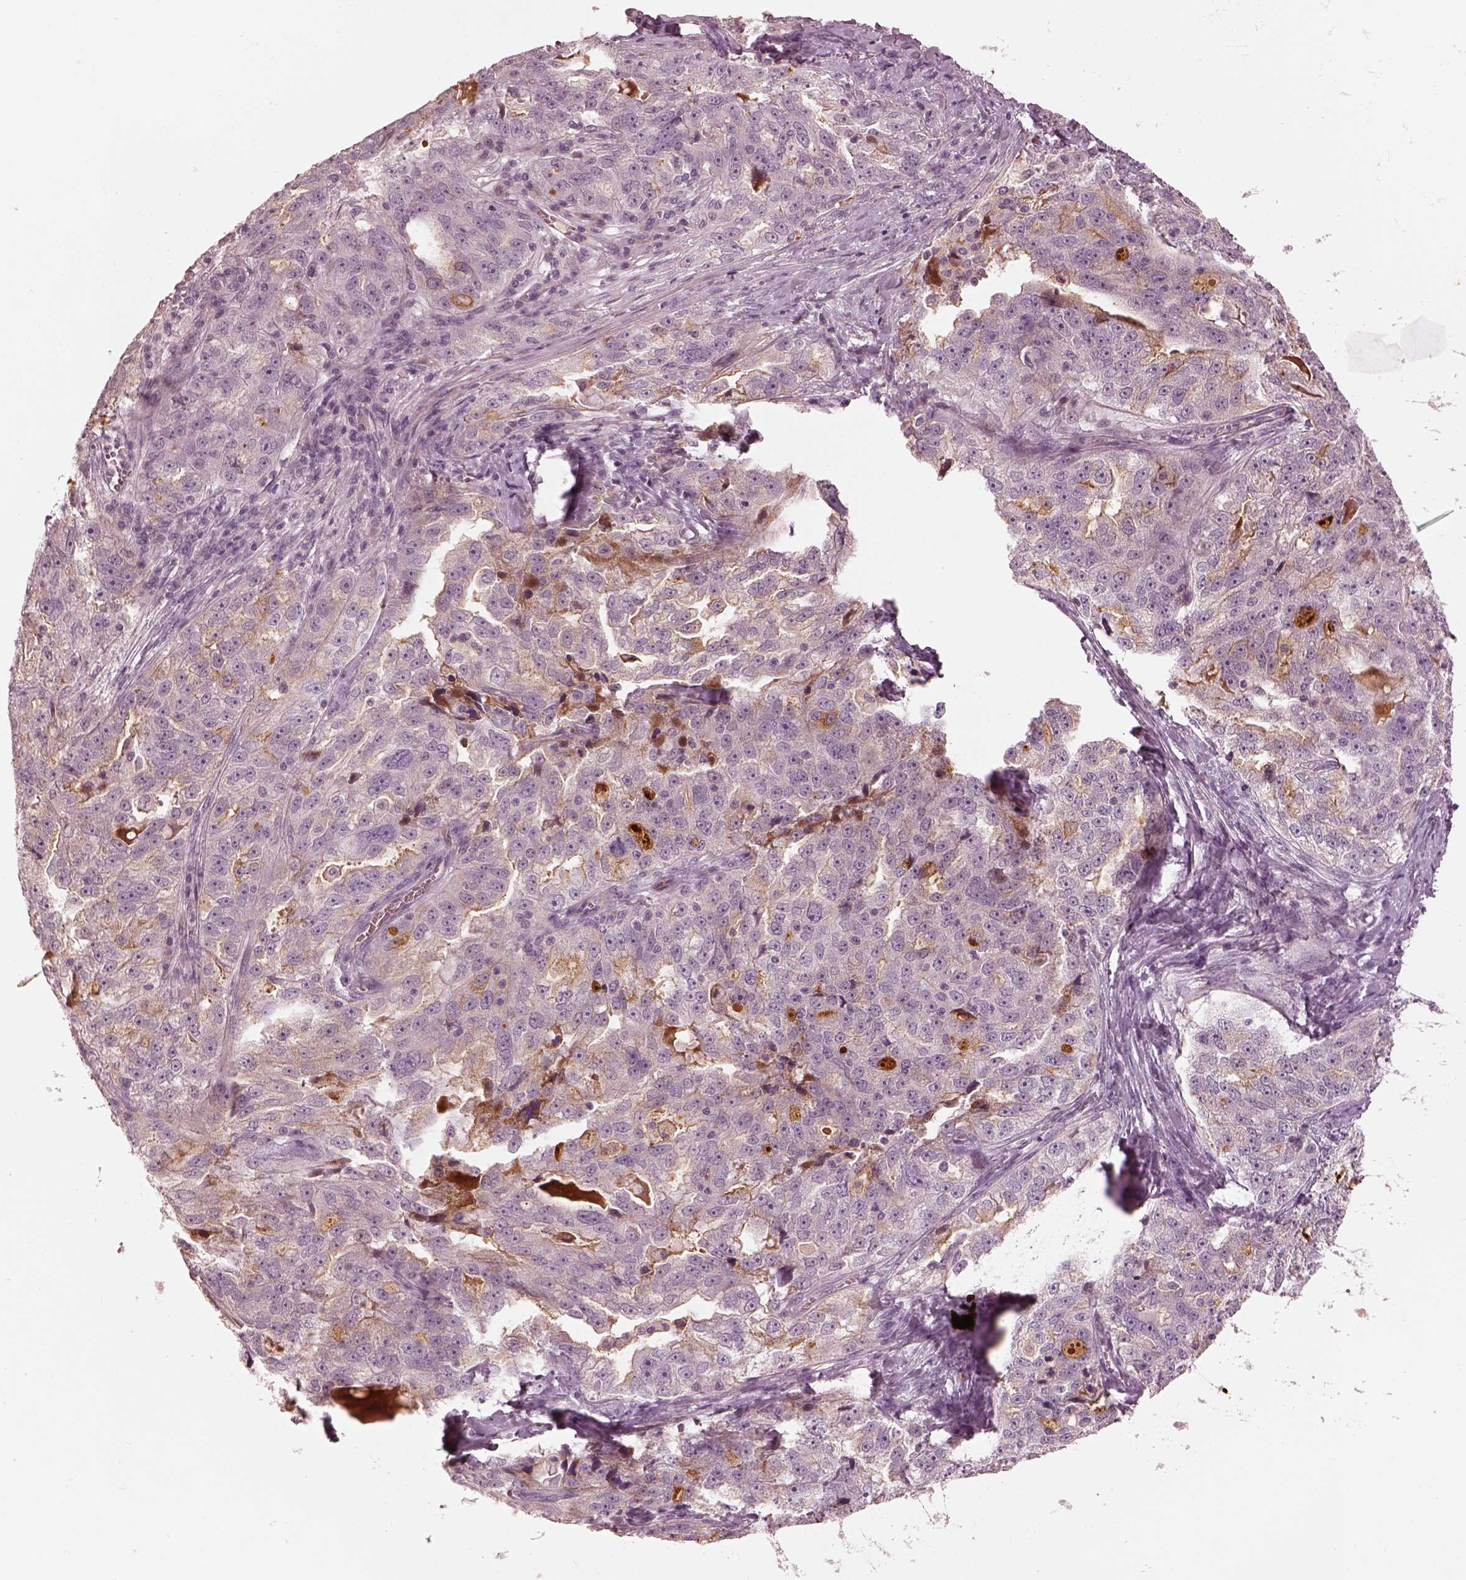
{"staining": {"intensity": "negative", "quantity": "none", "location": "none"}, "tissue": "ovarian cancer", "cell_type": "Tumor cells", "image_type": "cancer", "snomed": [{"axis": "morphology", "description": "Cystadenocarcinoma, serous, NOS"}, {"axis": "topography", "description": "Ovary"}], "caption": "This is an immunohistochemistry micrograph of serous cystadenocarcinoma (ovarian). There is no positivity in tumor cells.", "gene": "KCNA2", "patient": {"sex": "female", "age": 51}}